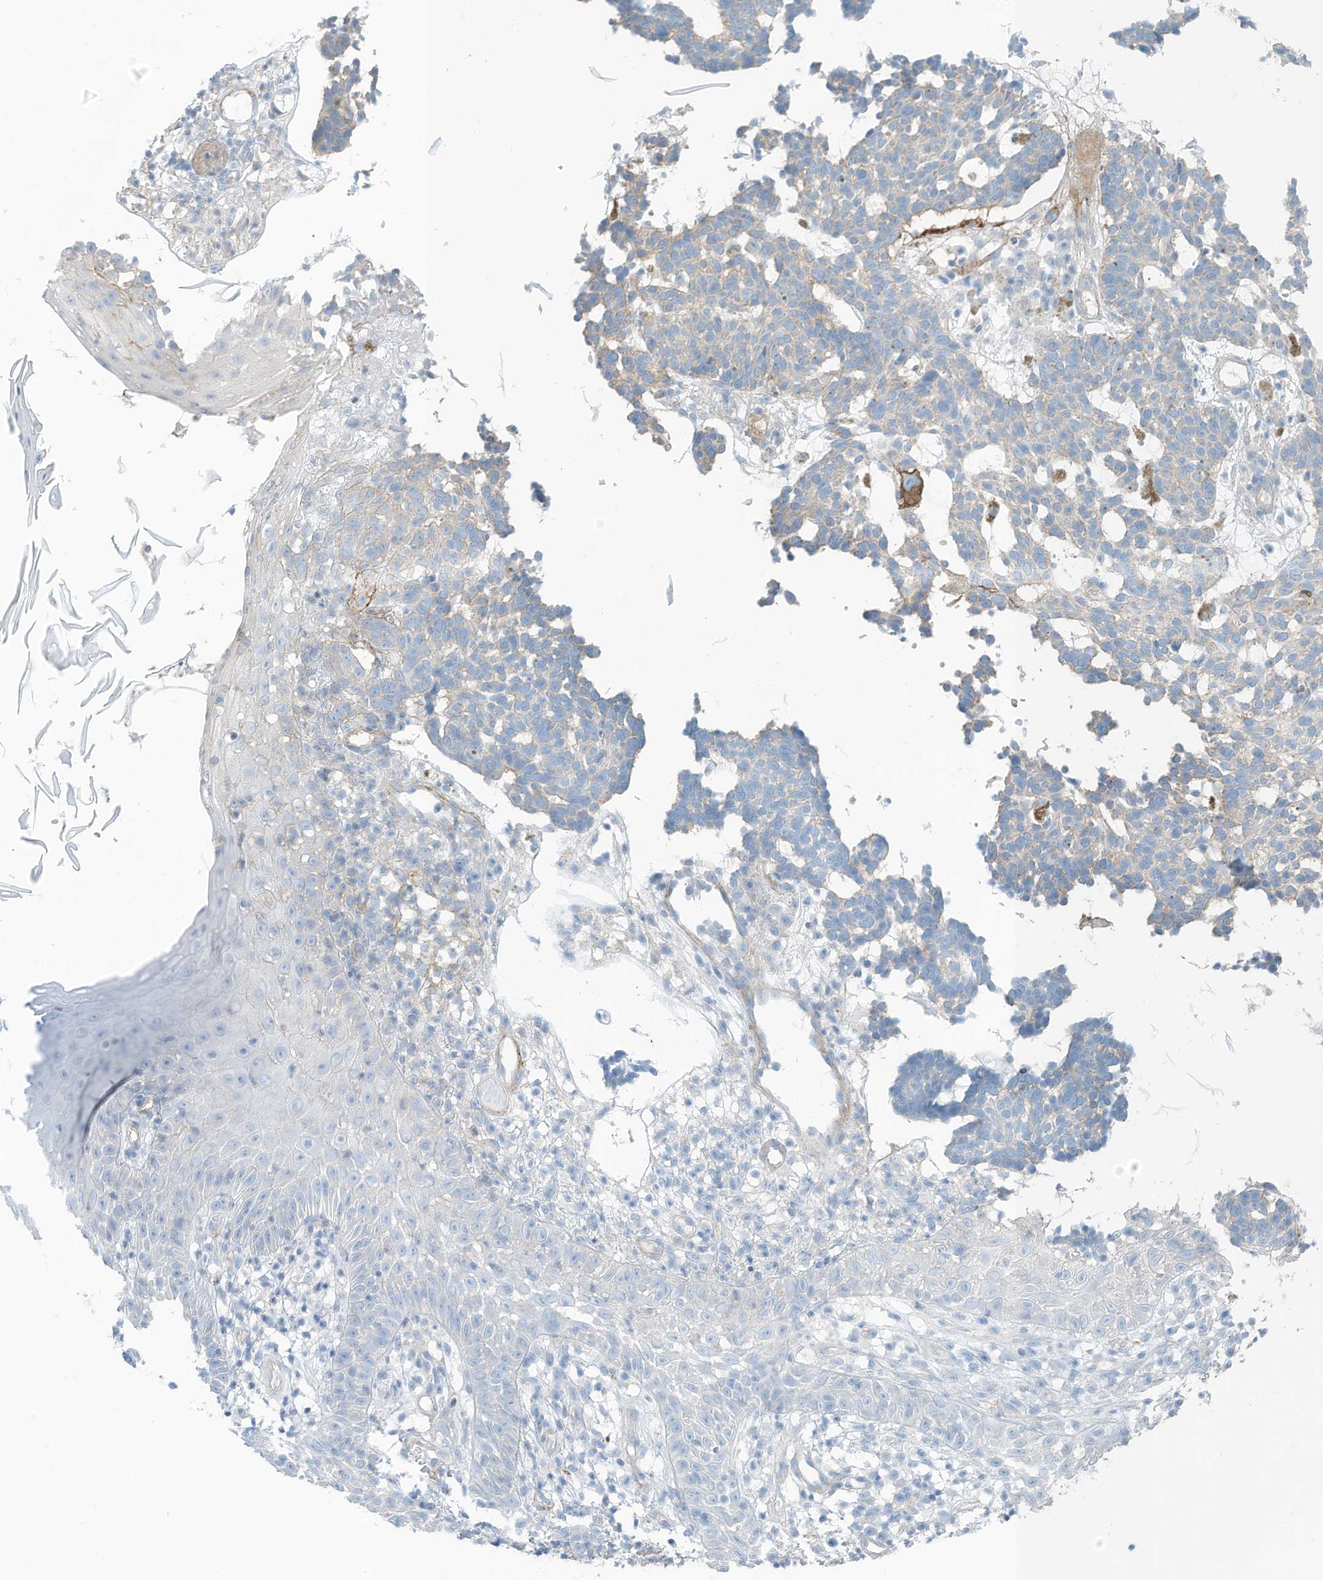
{"staining": {"intensity": "weak", "quantity": "<25%", "location": "cytoplasmic/membranous"}, "tissue": "skin cancer", "cell_type": "Tumor cells", "image_type": "cancer", "snomed": [{"axis": "morphology", "description": "Basal cell carcinoma"}, {"axis": "topography", "description": "Skin"}], "caption": "Micrograph shows no significant protein positivity in tumor cells of skin cancer. (Immunohistochemistry (ihc), brightfield microscopy, high magnification).", "gene": "ZNF846", "patient": {"sex": "male", "age": 85}}